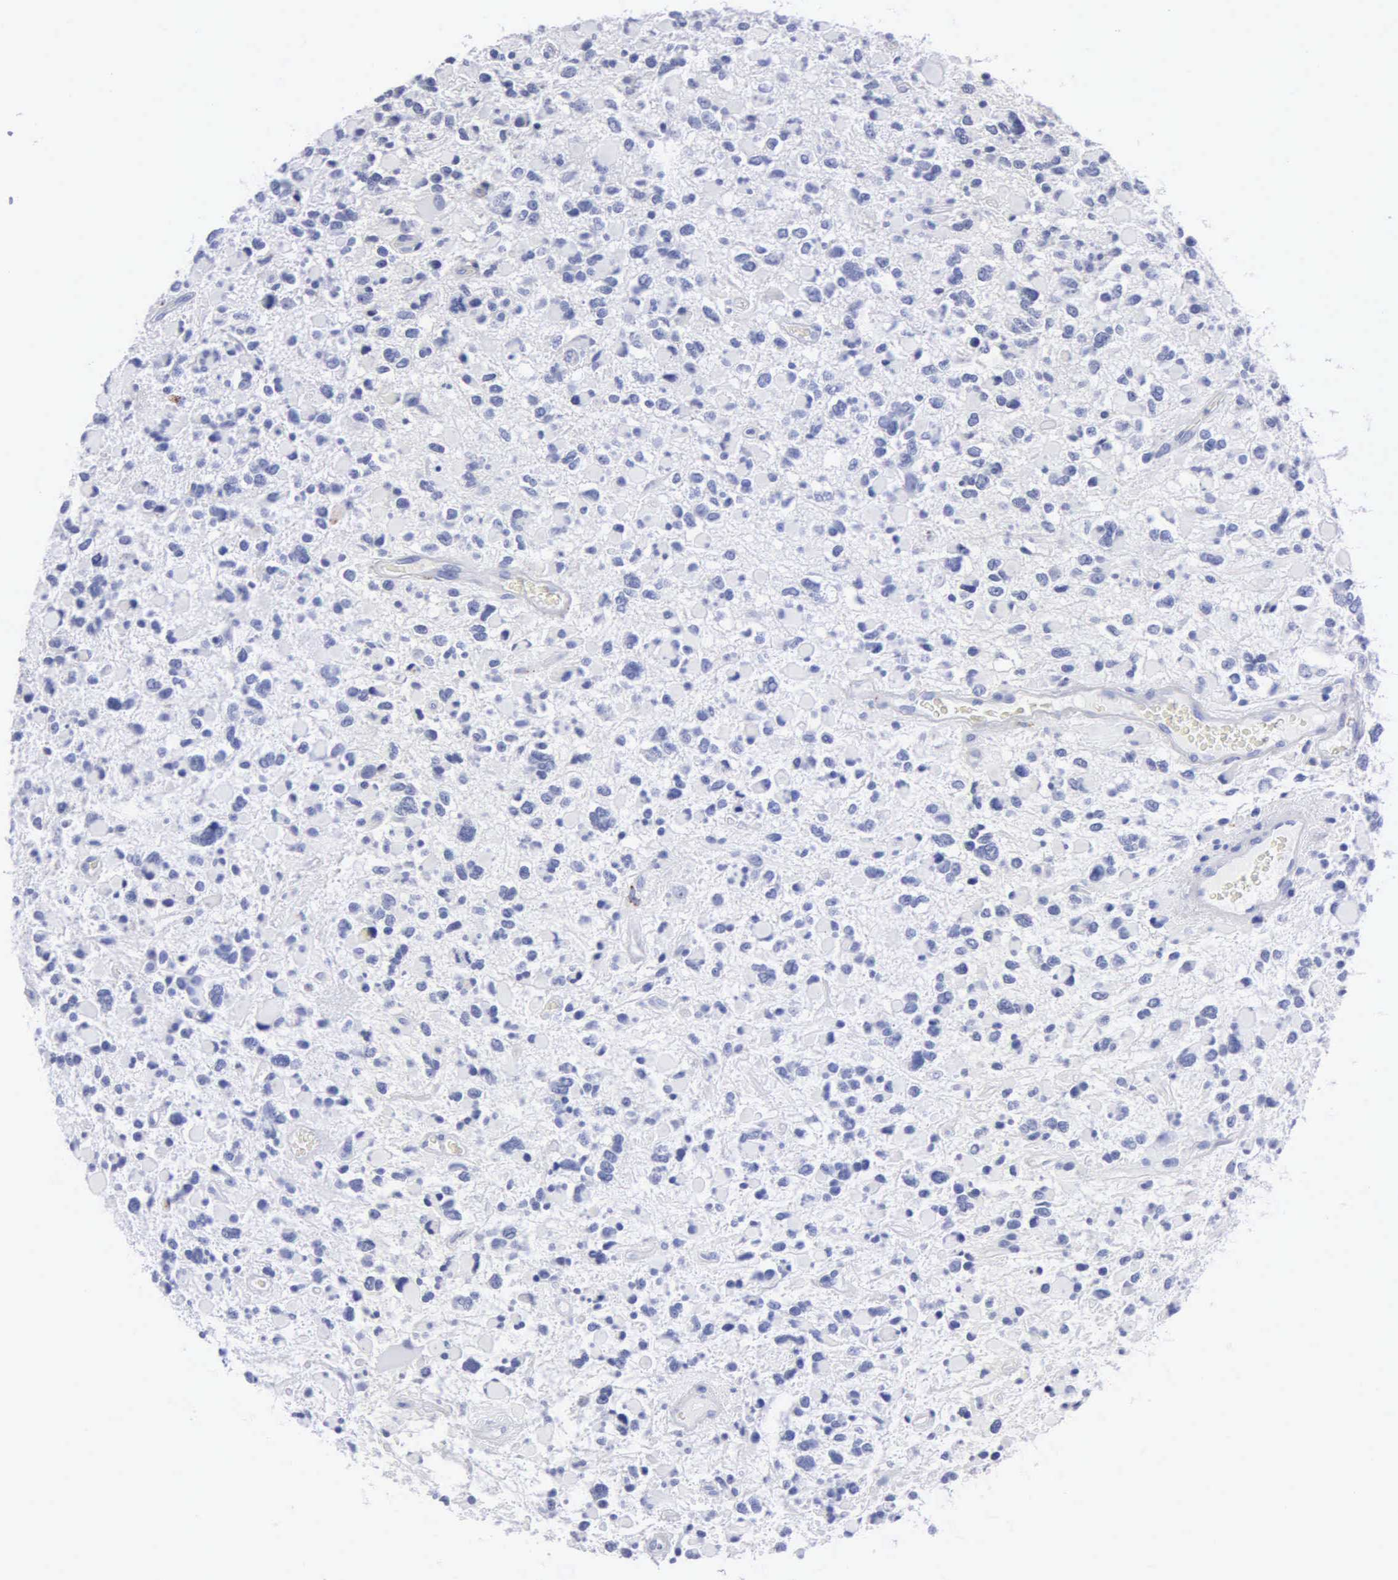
{"staining": {"intensity": "negative", "quantity": "none", "location": "none"}, "tissue": "glioma", "cell_type": "Tumor cells", "image_type": "cancer", "snomed": [{"axis": "morphology", "description": "Glioma, malignant, High grade"}, {"axis": "topography", "description": "Brain"}], "caption": "Immunohistochemistry (IHC) histopathology image of human glioma stained for a protein (brown), which reveals no expression in tumor cells.", "gene": "CTSL", "patient": {"sex": "female", "age": 37}}